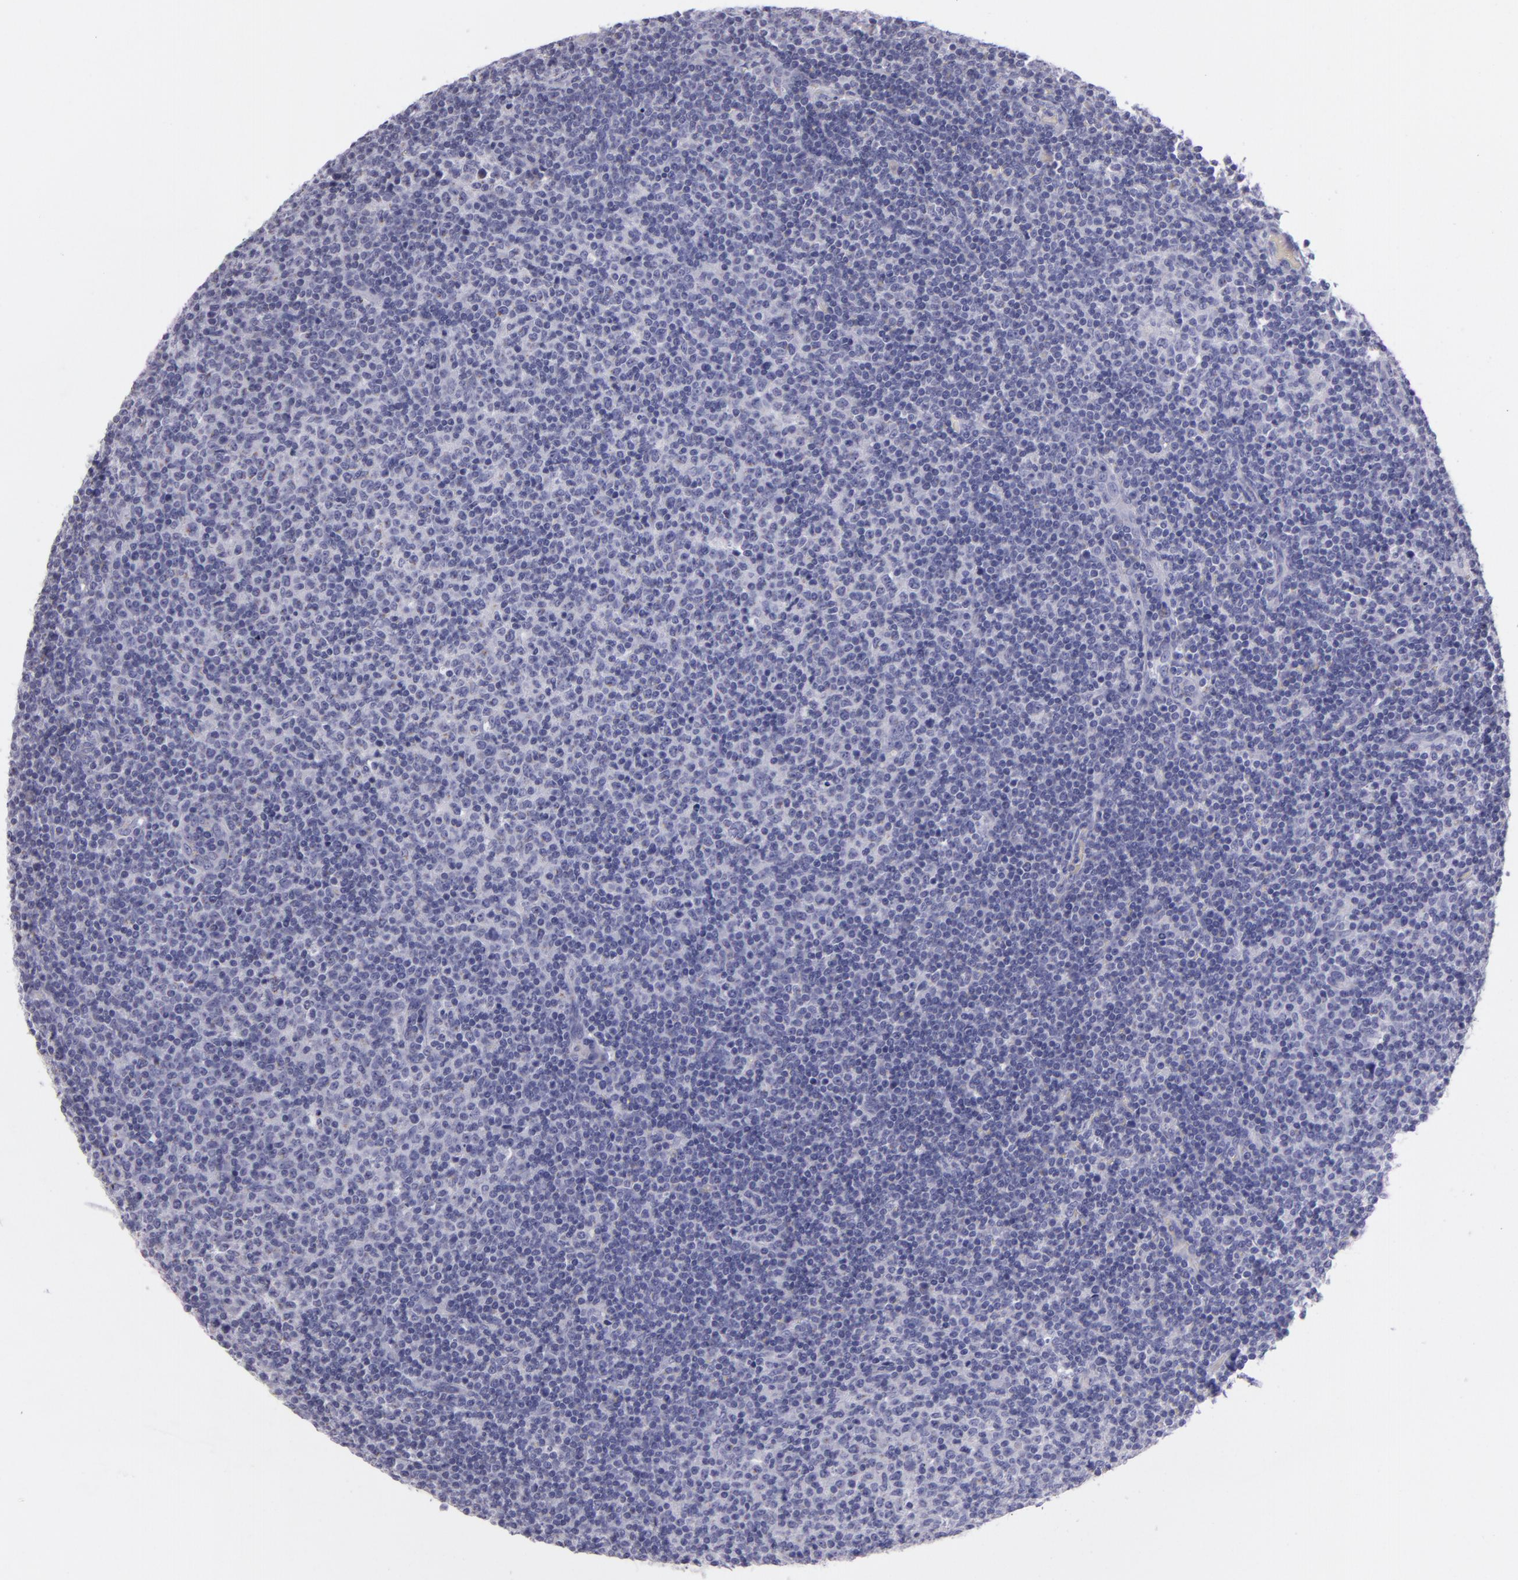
{"staining": {"intensity": "negative", "quantity": "none", "location": "none"}, "tissue": "lymphoma", "cell_type": "Tumor cells", "image_type": "cancer", "snomed": [{"axis": "morphology", "description": "Malignant lymphoma, non-Hodgkin's type, Low grade"}, {"axis": "topography", "description": "Lymph node"}], "caption": "This histopathology image is of malignant lymphoma, non-Hodgkin's type (low-grade) stained with immunohistochemistry to label a protein in brown with the nuclei are counter-stained blue. There is no expression in tumor cells.", "gene": "MUC5AC", "patient": {"sex": "male", "age": 70}}